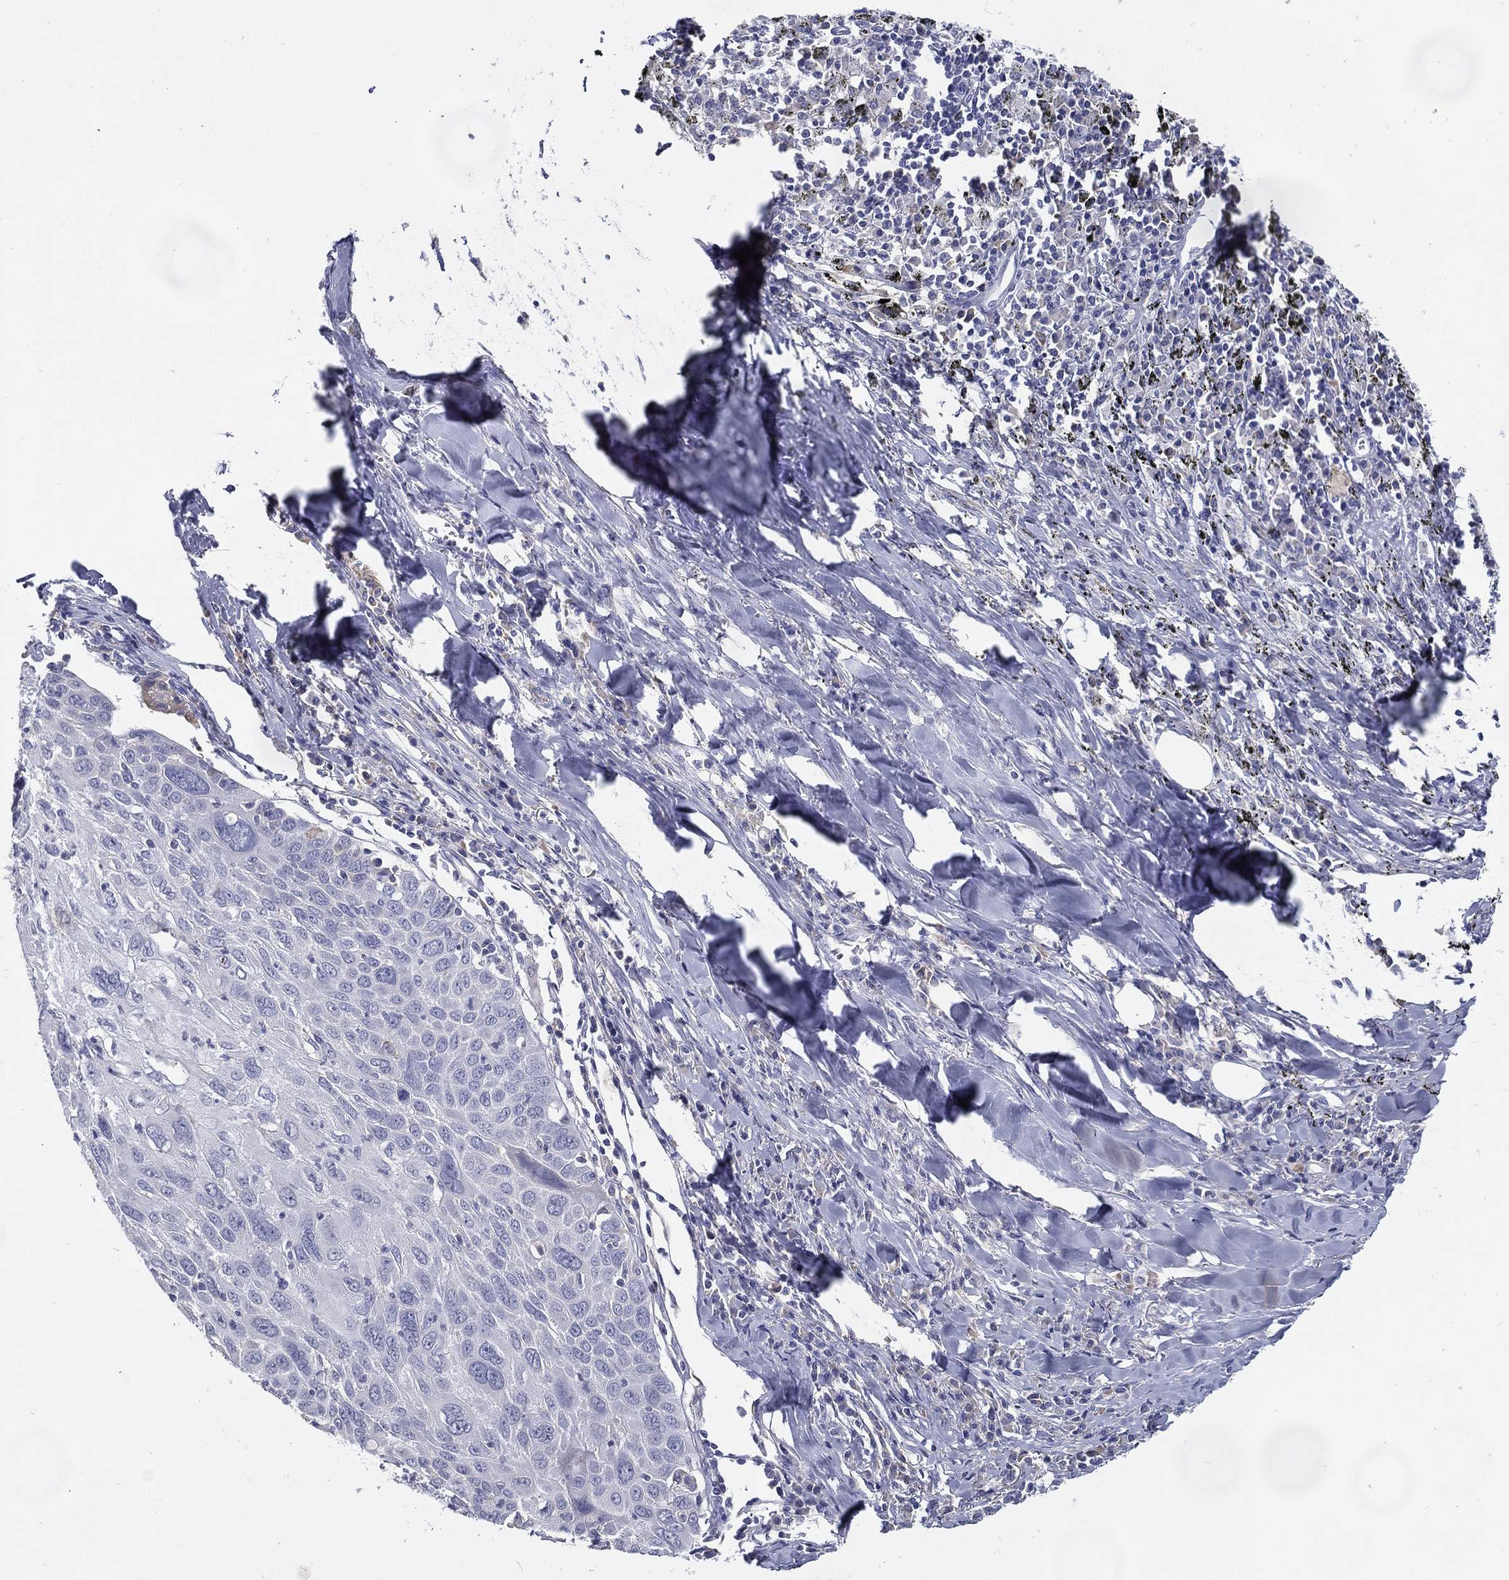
{"staining": {"intensity": "negative", "quantity": "none", "location": "none"}, "tissue": "lung cancer", "cell_type": "Tumor cells", "image_type": "cancer", "snomed": [{"axis": "morphology", "description": "Squamous cell carcinoma, NOS"}, {"axis": "topography", "description": "Lung"}], "caption": "This is an IHC image of human lung cancer. There is no positivity in tumor cells.", "gene": "C19orf18", "patient": {"sex": "male", "age": 57}}